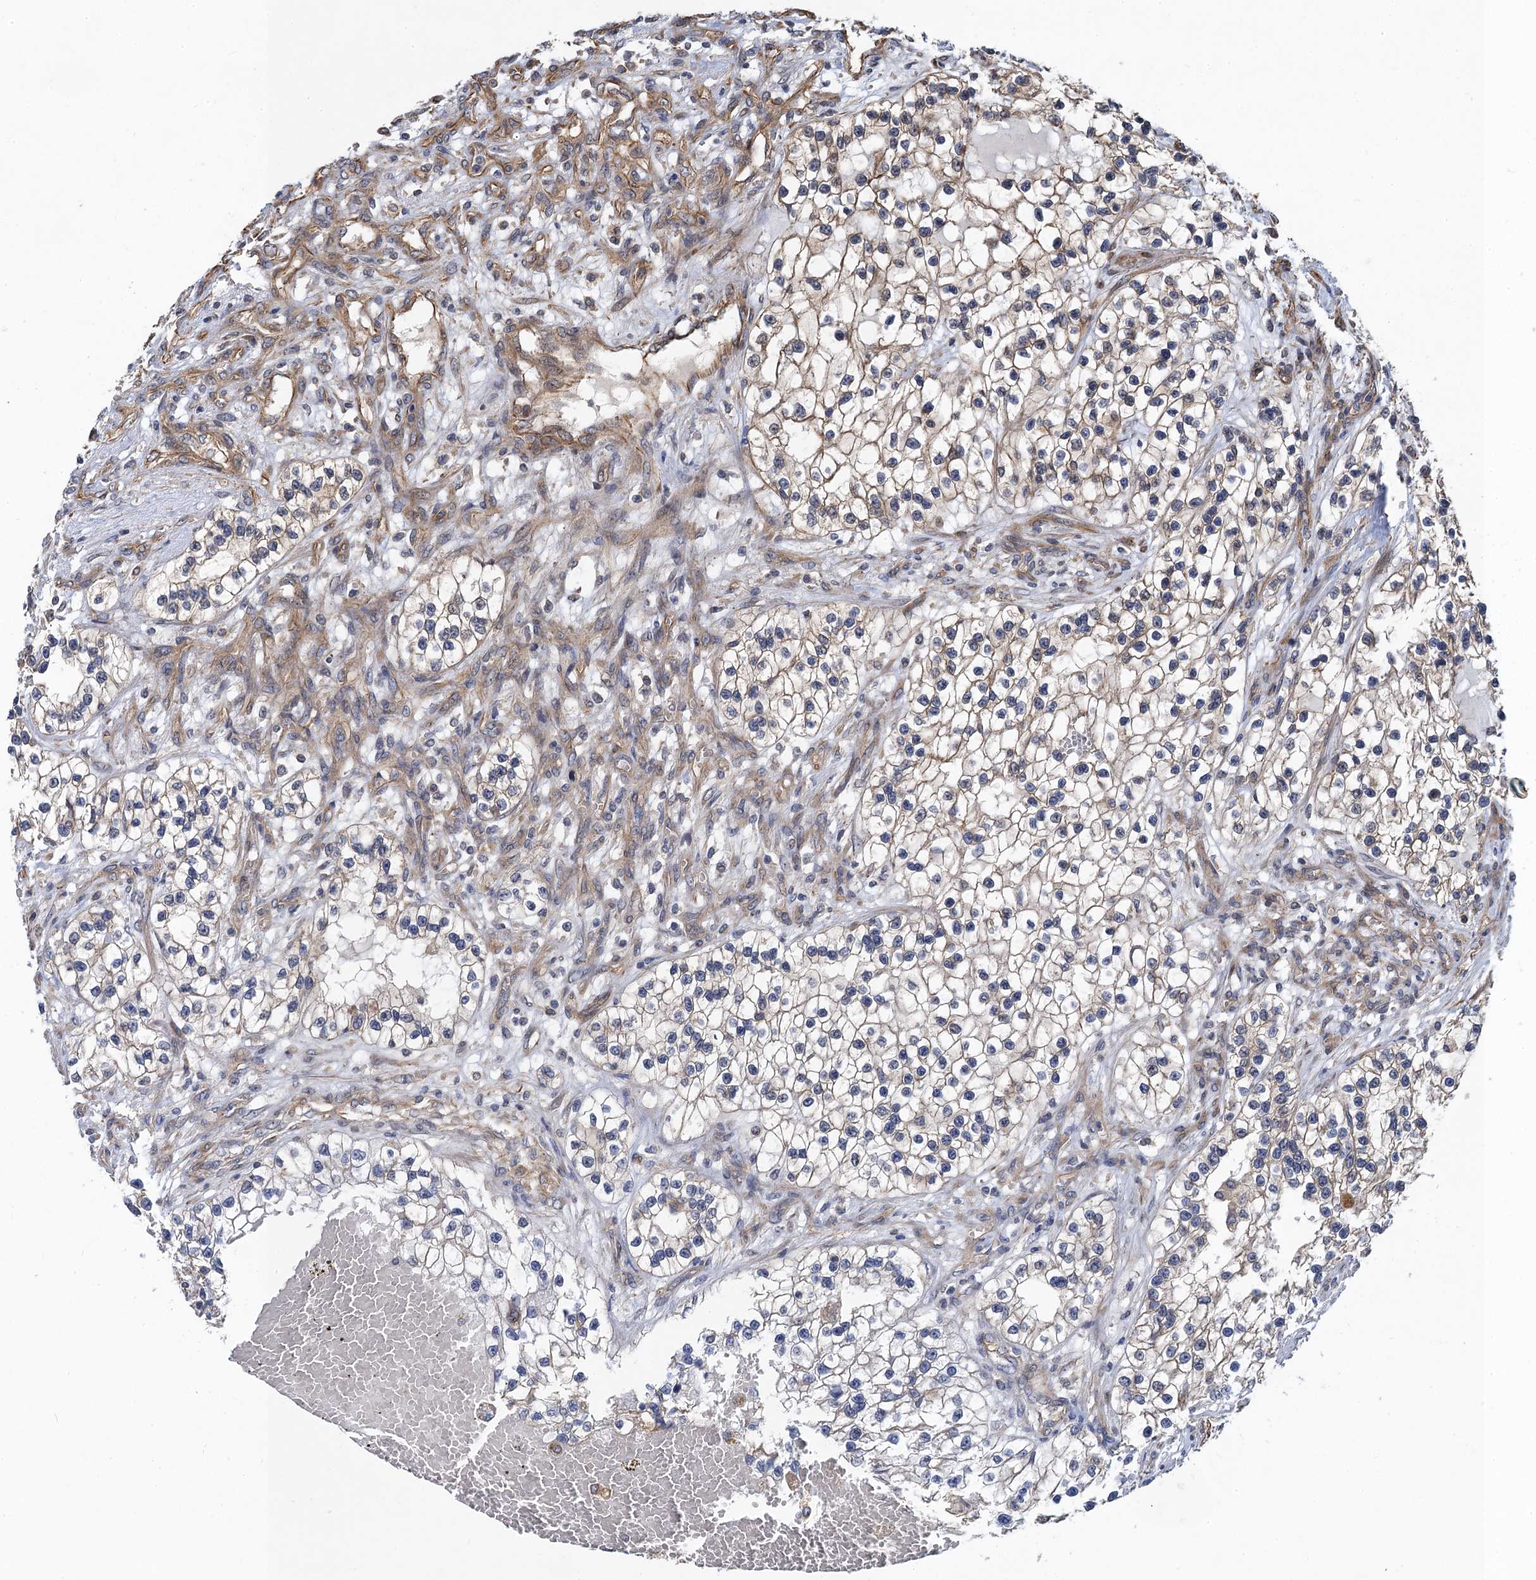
{"staining": {"intensity": "negative", "quantity": "none", "location": "none"}, "tissue": "renal cancer", "cell_type": "Tumor cells", "image_type": "cancer", "snomed": [{"axis": "morphology", "description": "Adenocarcinoma, NOS"}, {"axis": "topography", "description": "Kidney"}], "caption": "Immunohistochemical staining of human renal cancer (adenocarcinoma) exhibits no significant expression in tumor cells. The staining is performed using DAB brown chromogen with nuclei counter-stained in using hematoxylin.", "gene": "PJA2", "patient": {"sex": "female", "age": 57}}